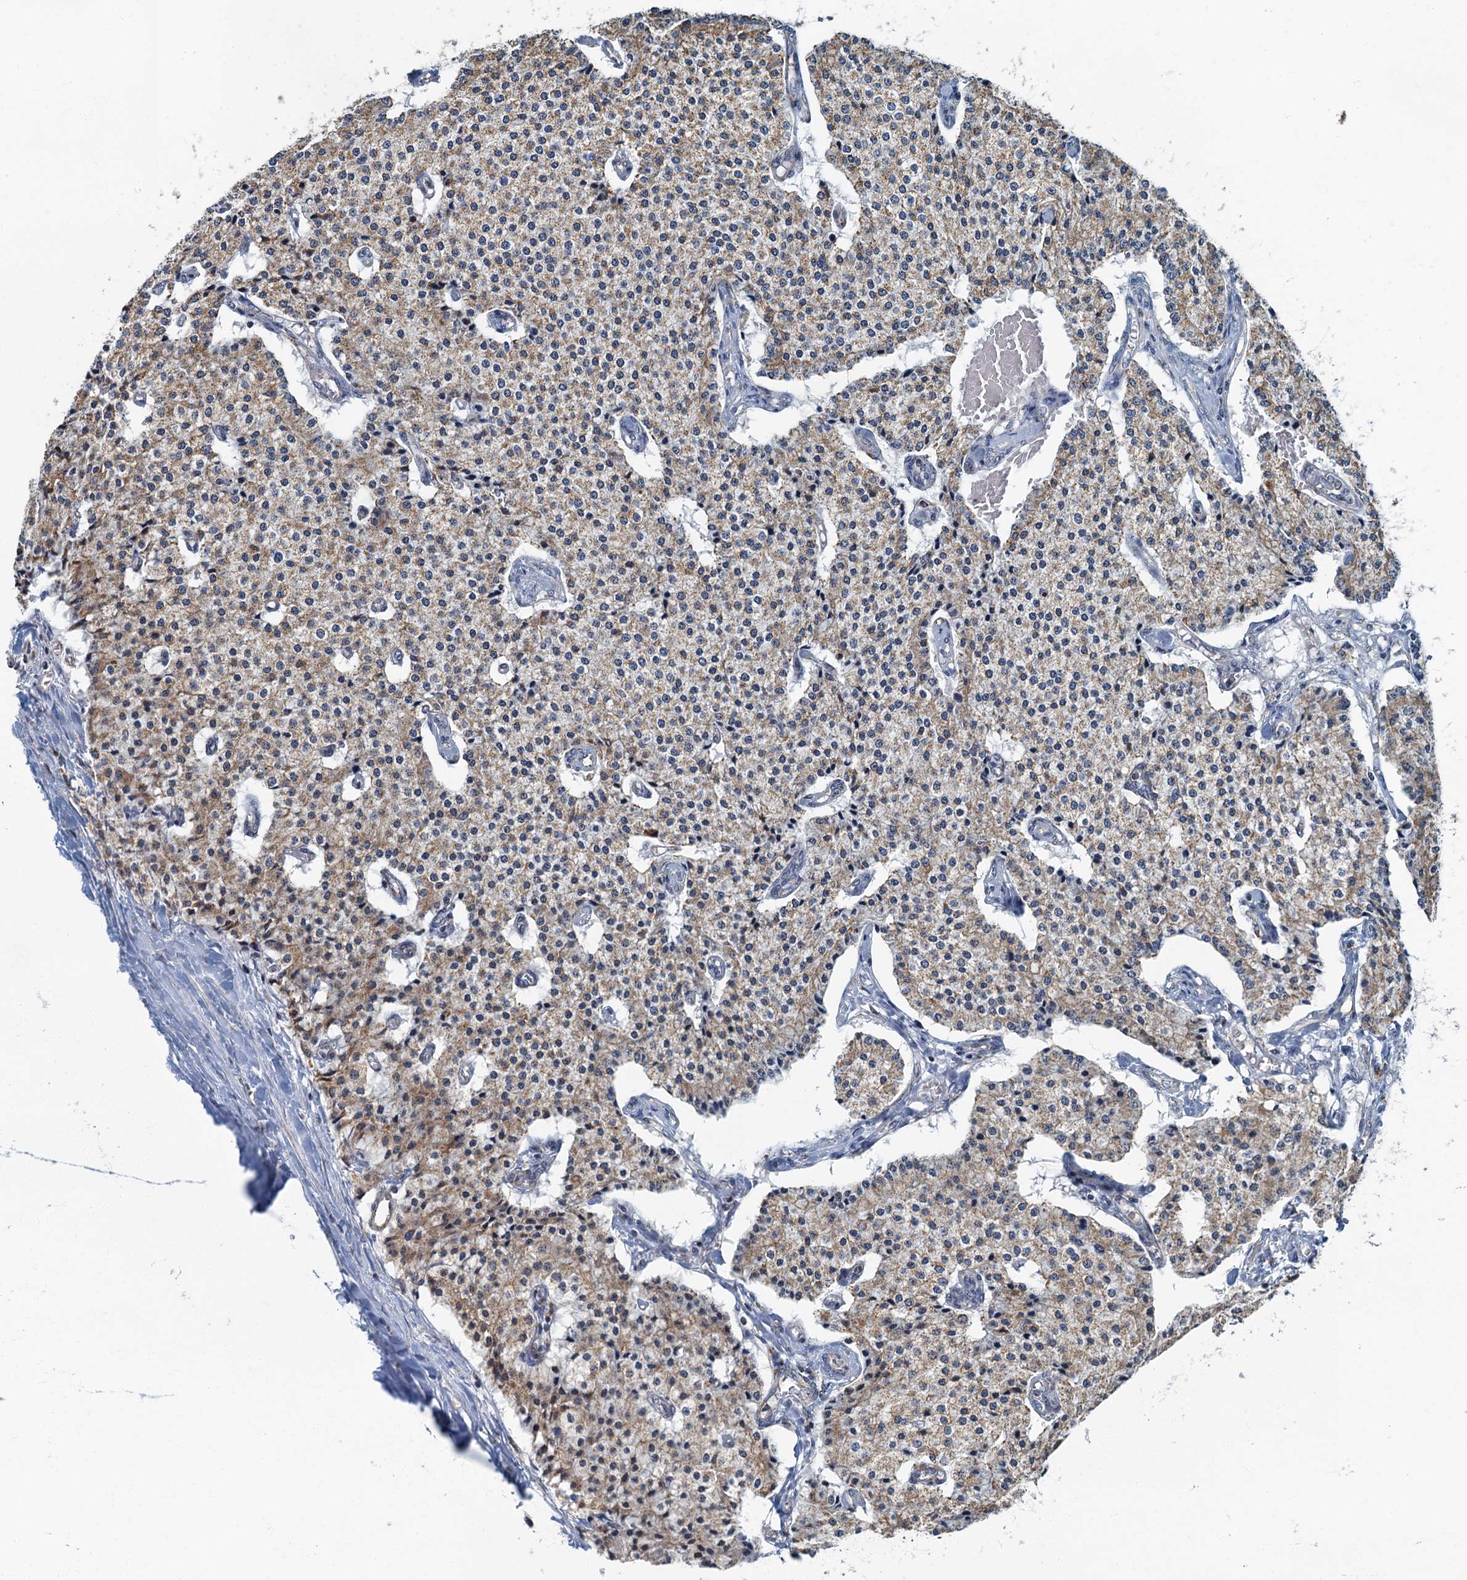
{"staining": {"intensity": "moderate", "quantity": ">75%", "location": "cytoplasmic/membranous"}, "tissue": "carcinoid", "cell_type": "Tumor cells", "image_type": "cancer", "snomed": [{"axis": "morphology", "description": "Carcinoid, malignant, NOS"}, {"axis": "topography", "description": "Colon"}], "caption": "Carcinoid was stained to show a protein in brown. There is medium levels of moderate cytoplasmic/membranous expression in about >75% of tumor cells. The protein is shown in brown color, while the nuclei are stained blue.", "gene": "RAD9B", "patient": {"sex": "female", "age": 52}}